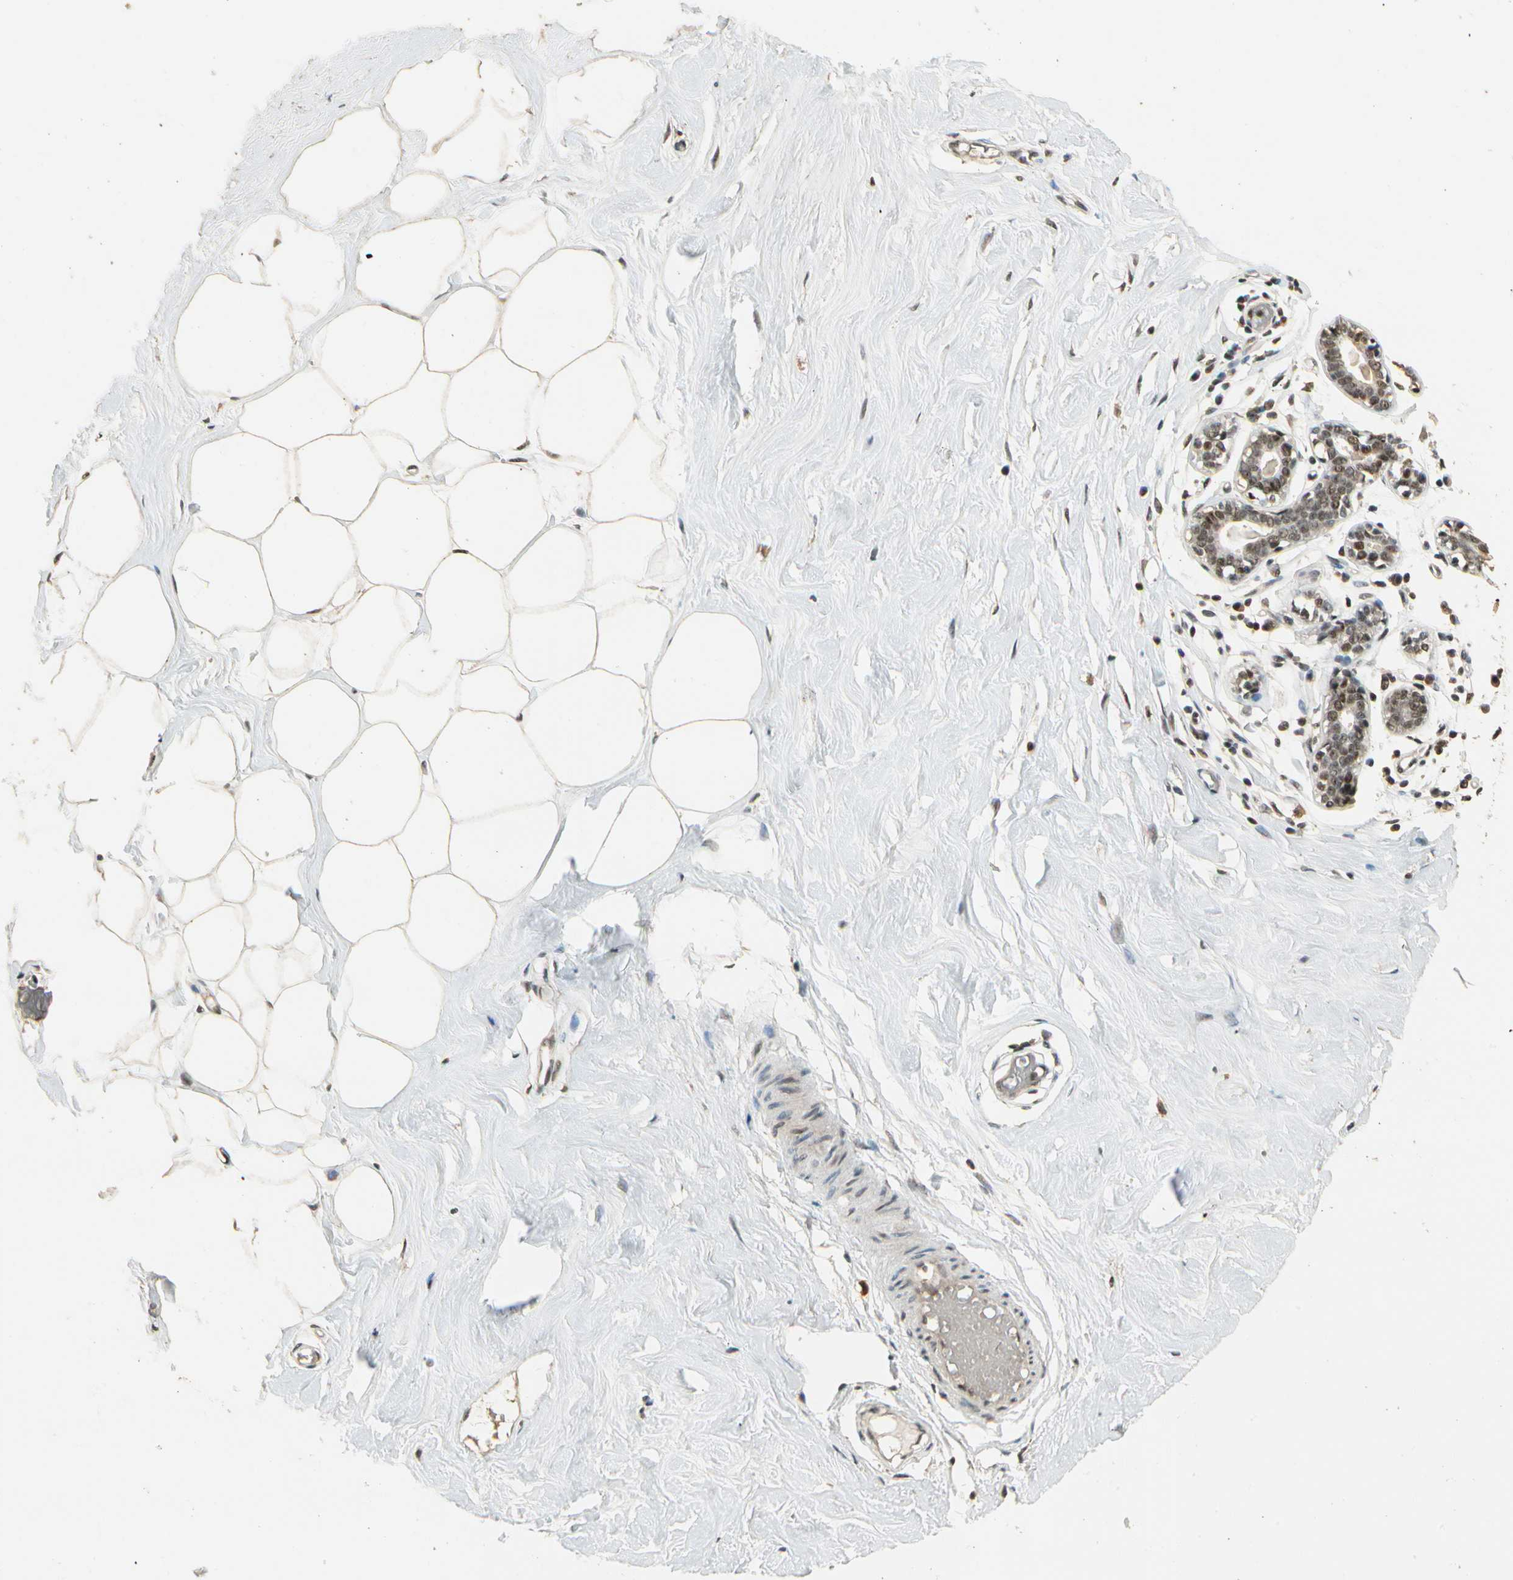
{"staining": {"intensity": "moderate", "quantity": ">75%", "location": "nuclear"}, "tissue": "adipose tissue", "cell_type": "Adipocytes", "image_type": "normal", "snomed": [{"axis": "morphology", "description": "Normal tissue, NOS"}, {"axis": "topography", "description": "Breast"}], "caption": "IHC micrograph of normal adipose tissue stained for a protein (brown), which demonstrates medium levels of moderate nuclear staining in approximately >75% of adipocytes.", "gene": "RBM25", "patient": {"sex": "female", "age": 44}}